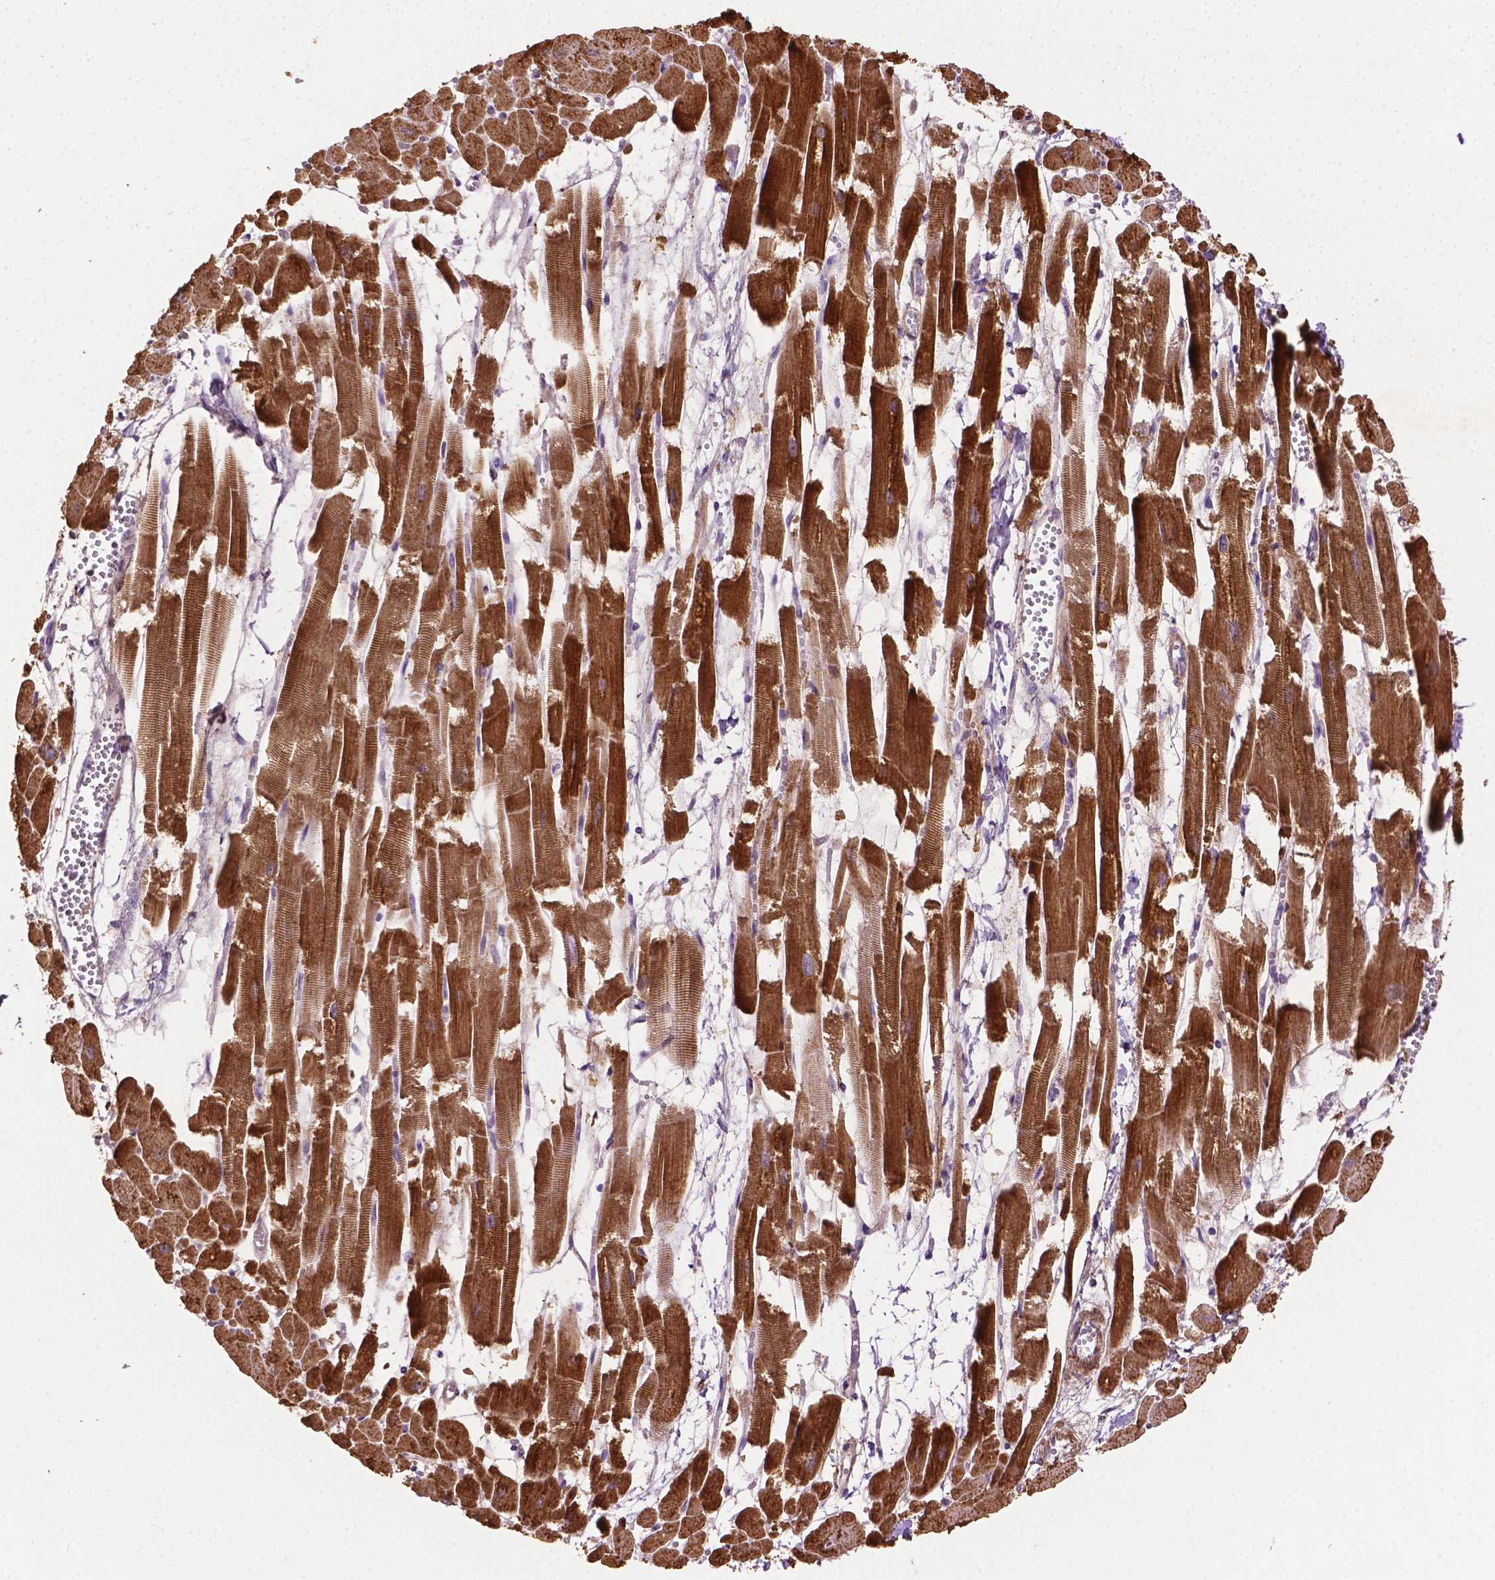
{"staining": {"intensity": "strong", "quantity": ">75%", "location": "cytoplasmic/membranous"}, "tissue": "heart muscle", "cell_type": "Cardiomyocytes", "image_type": "normal", "snomed": [{"axis": "morphology", "description": "Normal tissue, NOS"}, {"axis": "topography", "description": "Heart"}], "caption": "Approximately >75% of cardiomyocytes in benign human heart muscle reveal strong cytoplasmic/membranous protein expression as visualized by brown immunohistochemical staining.", "gene": "LRR1", "patient": {"sex": "female", "age": 52}}